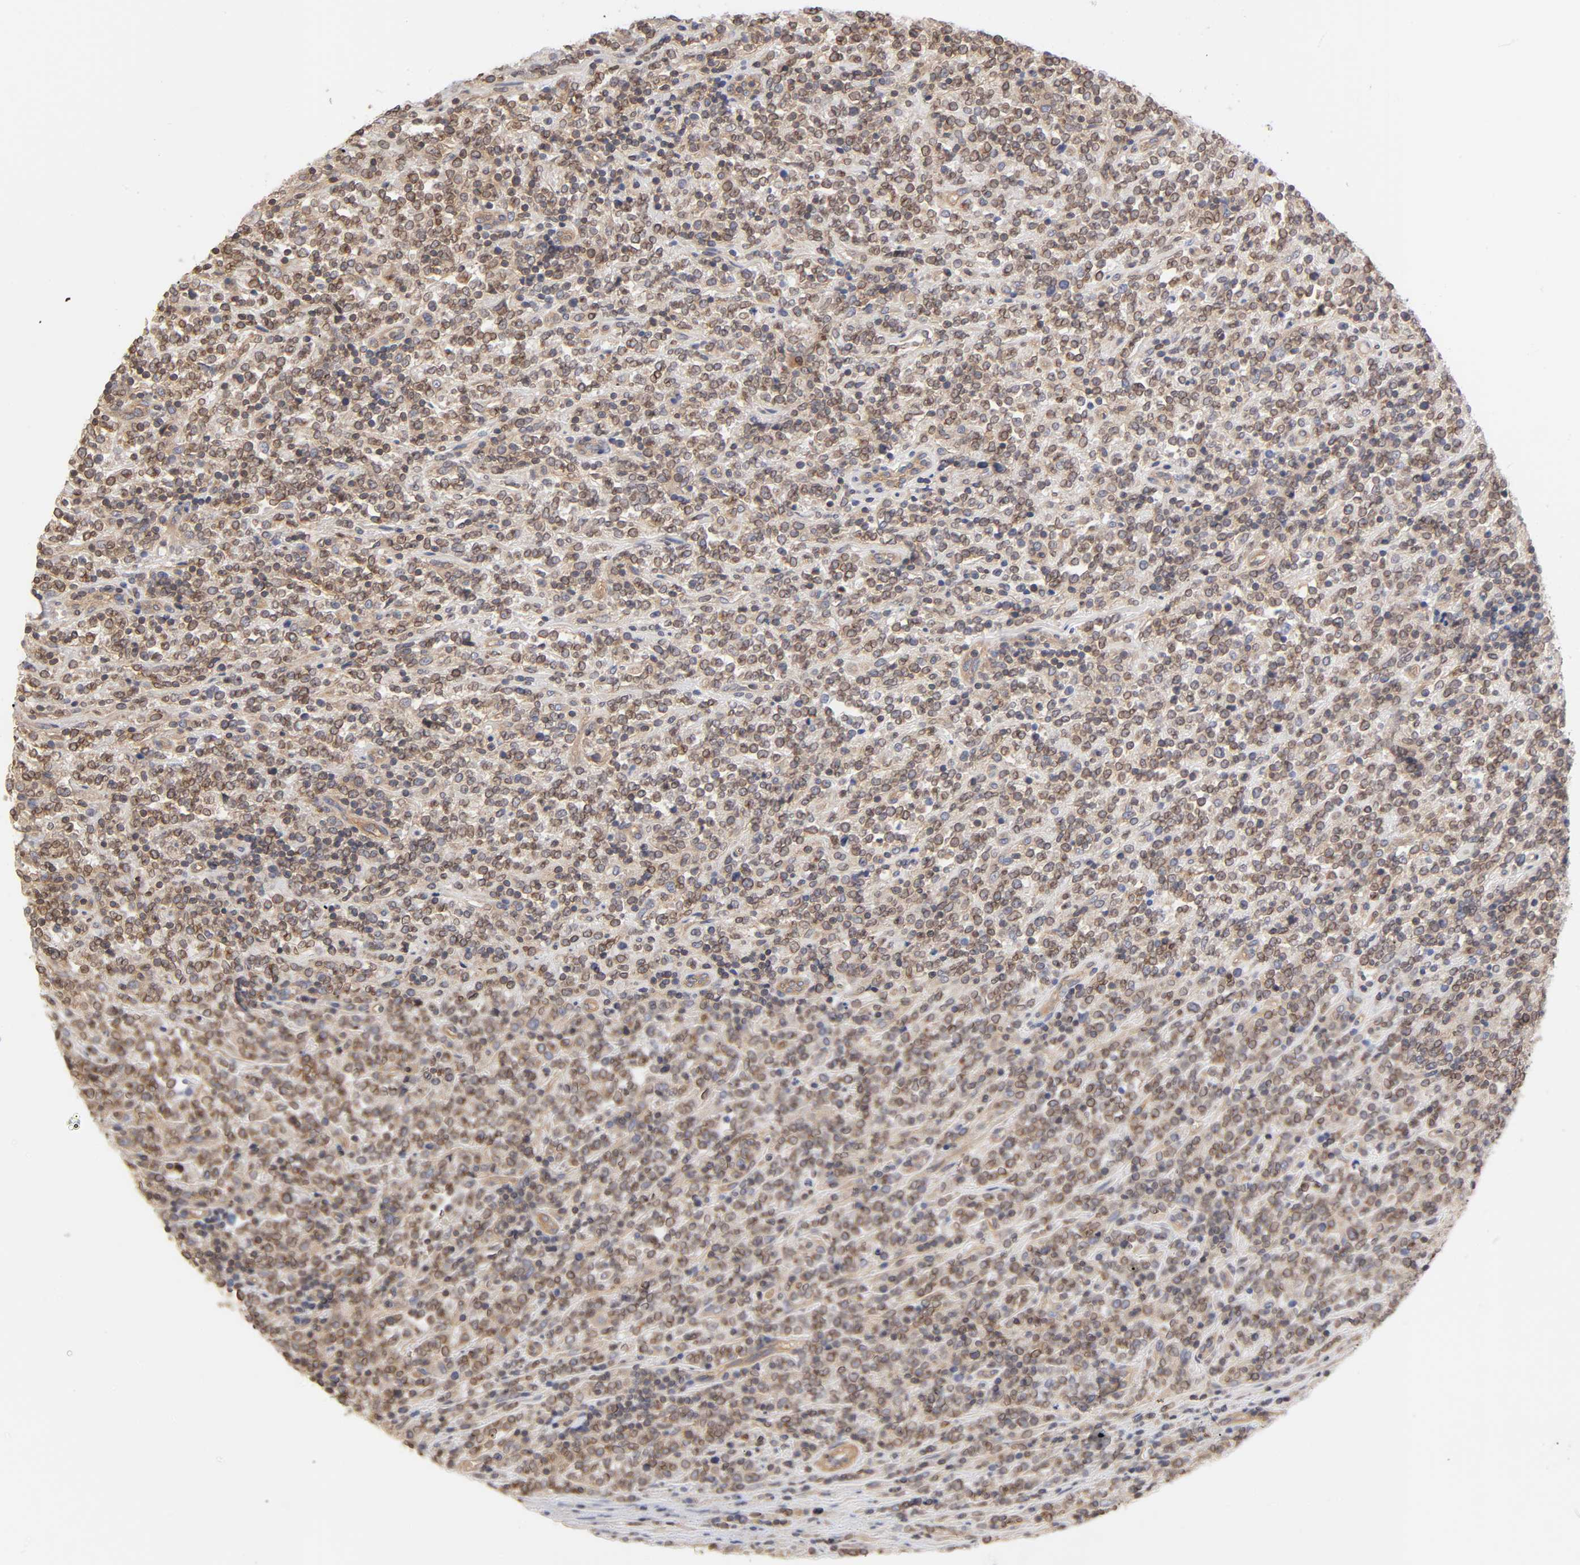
{"staining": {"intensity": "moderate", "quantity": ">75%", "location": "cytoplasmic/membranous"}, "tissue": "lymphoma", "cell_type": "Tumor cells", "image_type": "cancer", "snomed": [{"axis": "morphology", "description": "Malignant lymphoma, non-Hodgkin's type, High grade"}, {"axis": "topography", "description": "Soft tissue"}], "caption": "Protein expression analysis of lymphoma reveals moderate cytoplasmic/membranous positivity in about >75% of tumor cells.", "gene": "STRN3", "patient": {"sex": "male", "age": 18}}